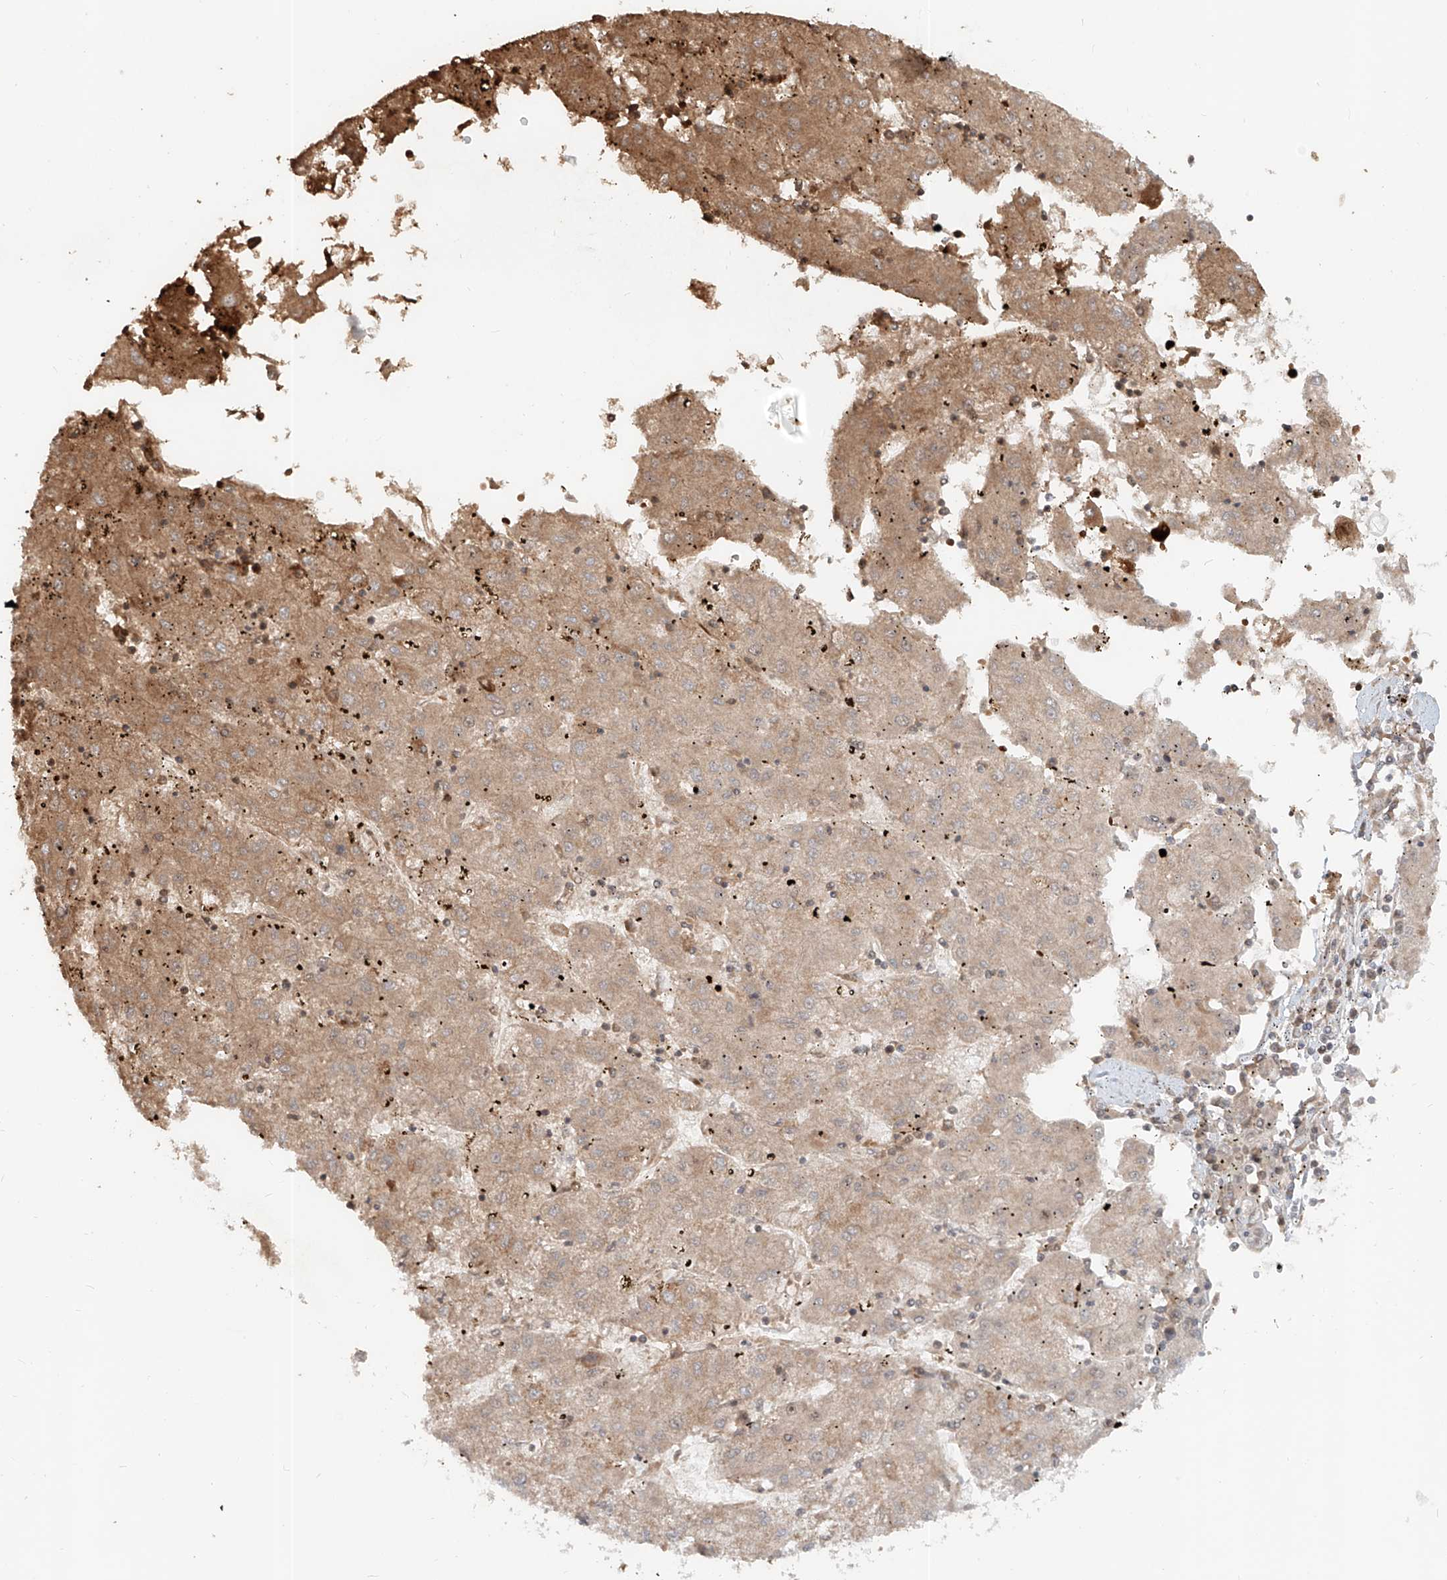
{"staining": {"intensity": "weak", "quantity": ">75%", "location": "cytoplasmic/membranous"}, "tissue": "liver cancer", "cell_type": "Tumor cells", "image_type": "cancer", "snomed": [{"axis": "morphology", "description": "Carcinoma, Hepatocellular, NOS"}, {"axis": "topography", "description": "Liver"}], "caption": "Protein expression analysis of human hepatocellular carcinoma (liver) reveals weak cytoplasmic/membranous staining in approximately >75% of tumor cells.", "gene": "FGD2", "patient": {"sex": "male", "age": 72}}